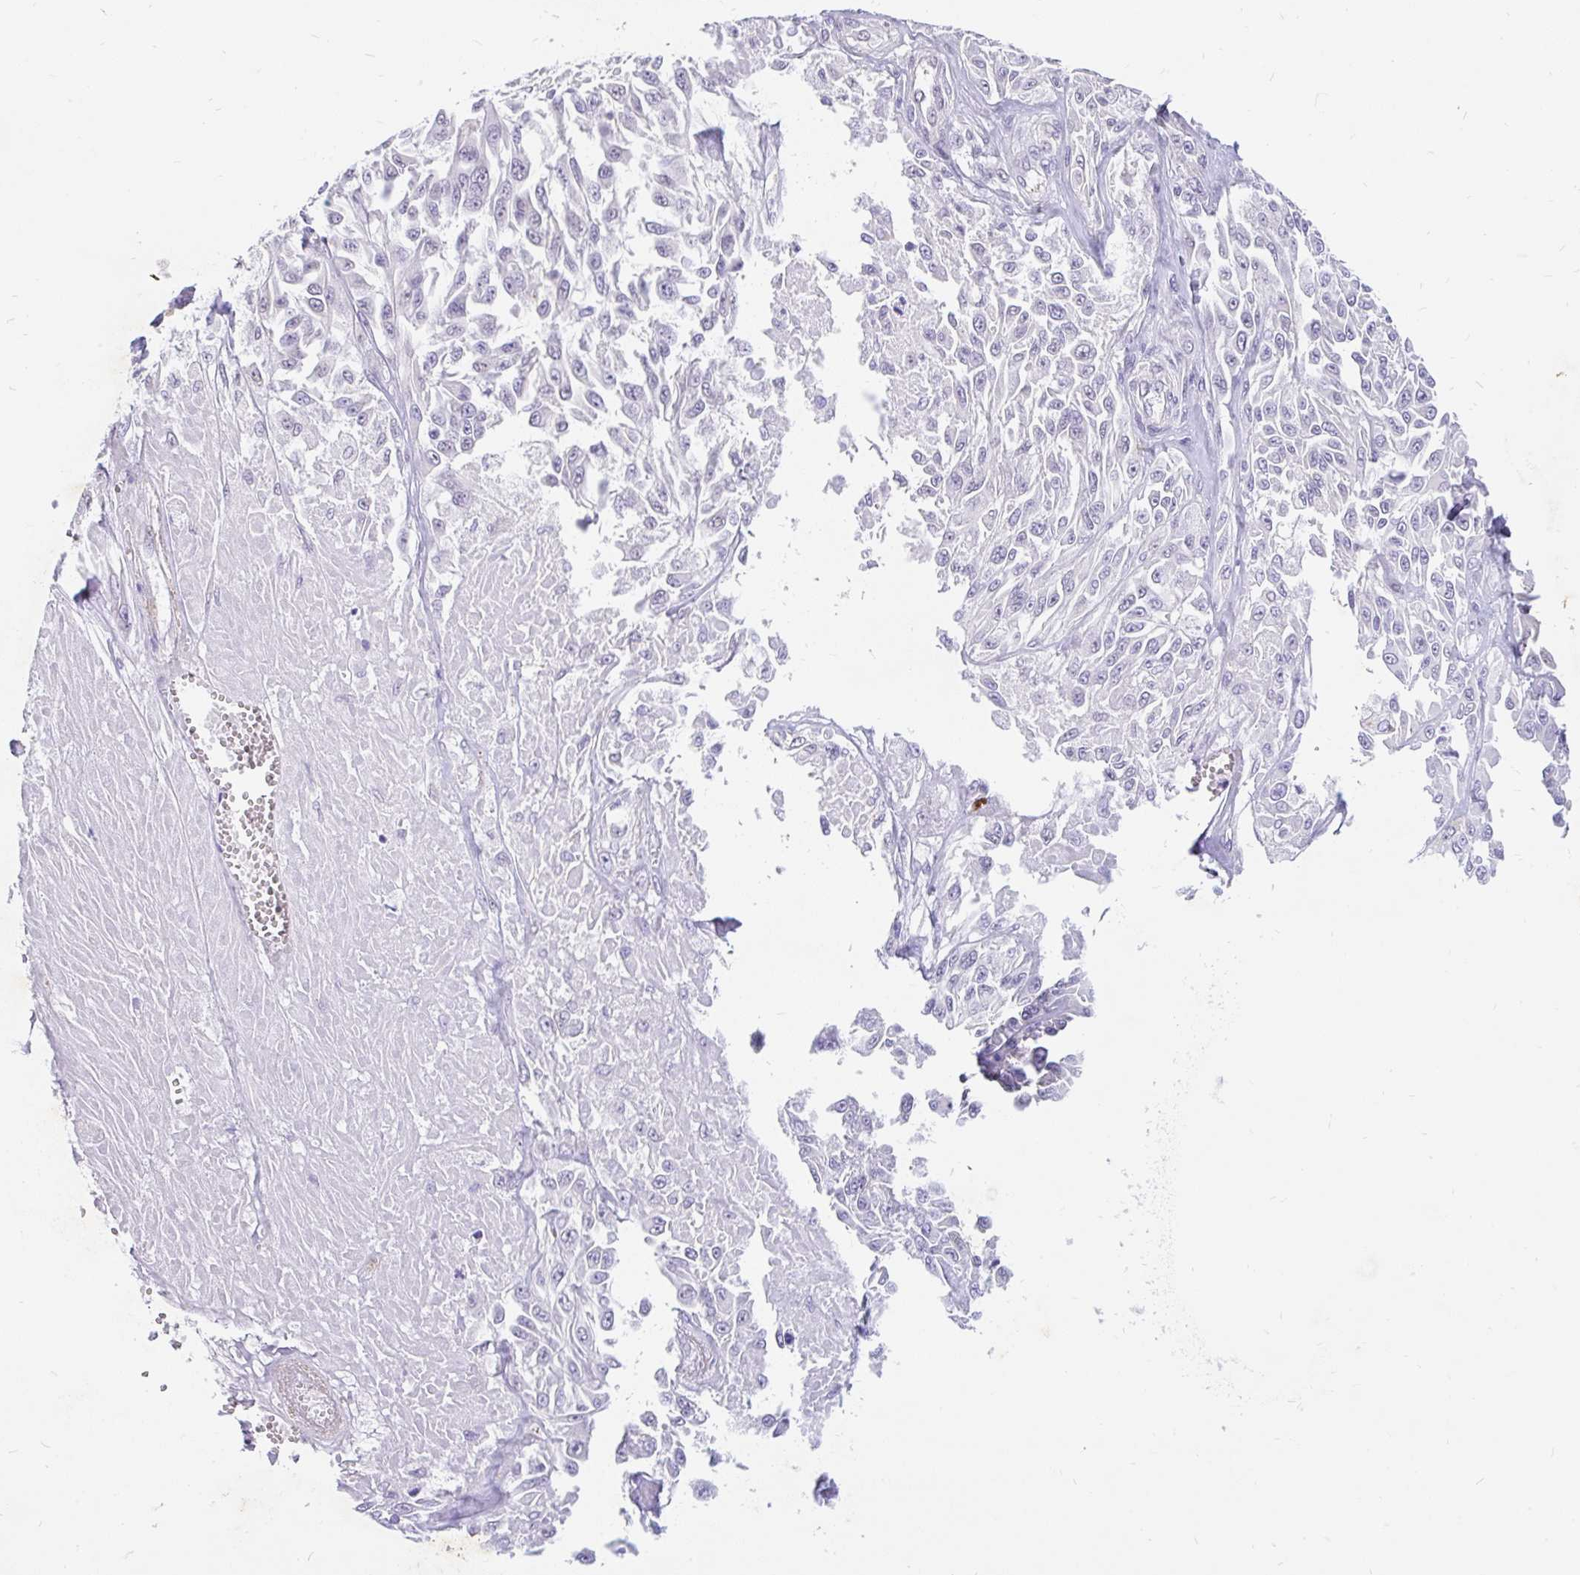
{"staining": {"intensity": "negative", "quantity": "none", "location": "none"}, "tissue": "melanoma", "cell_type": "Tumor cells", "image_type": "cancer", "snomed": [{"axis": "morphology", "description": "Malignant melanoma, NOS"}, {"axis": "topography", "description": "Skin"}], "caption": "Immunohistochemical staining of human malignant melanoma displays no significant staining in tumor cells.", "gene": "EML5", "patient": {"sex": "male", "age": 94}}